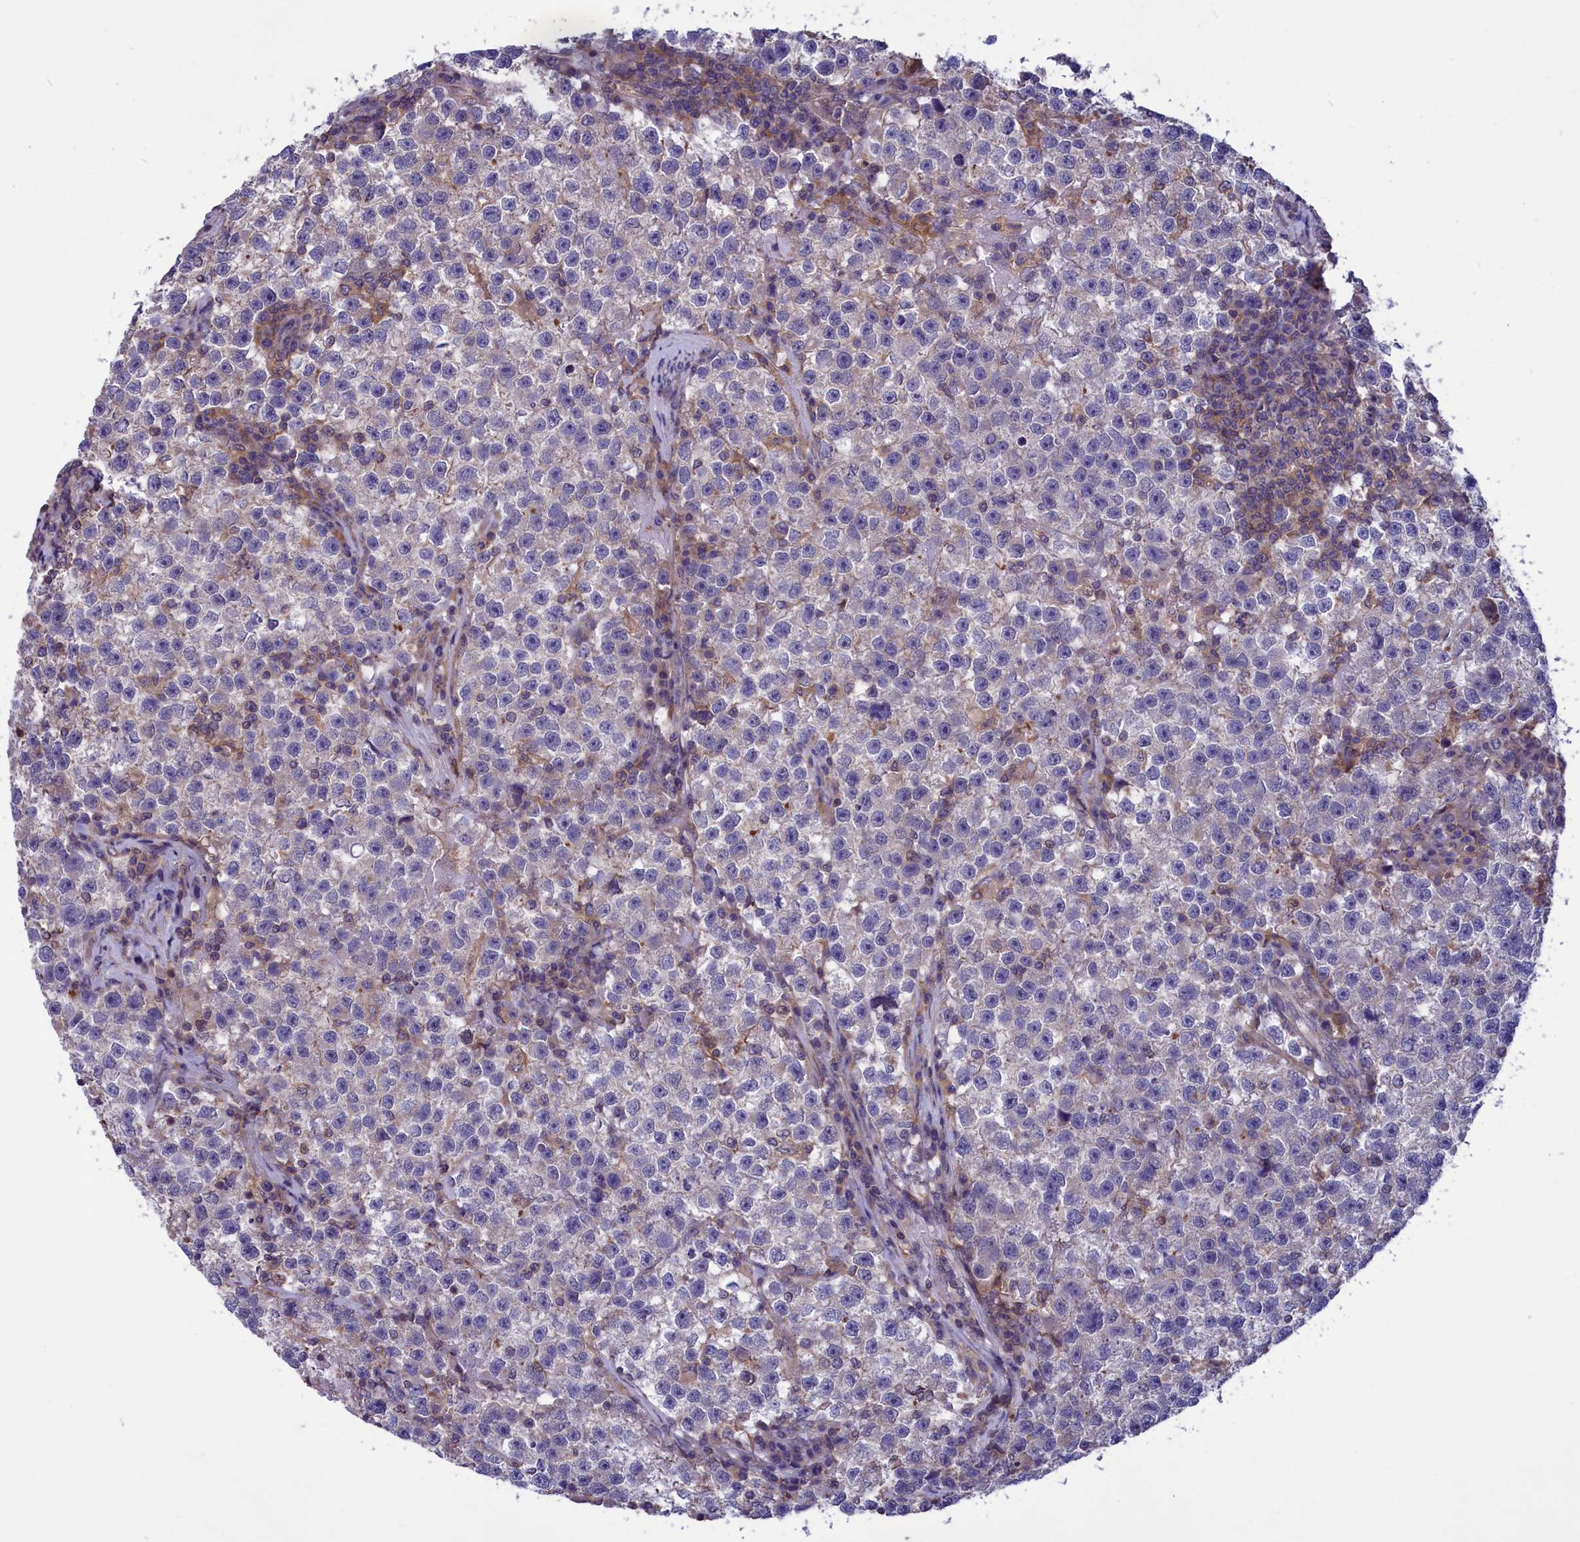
{"staining": {"intensity": "negative", "quantity": "none", "location": "none"}, "tissue": "testis cancer", "cell_type": "Tumor cells", "image_type": "cancer", "snomed": [{"axis": "morphology", "description": "Seminoma, NOS"}, {"axis": "topography", "description": "Testis"}], "caption": "This is a photomicrograph of IHC staining of testis cancer, which shows no expression in tumor cells.", "gene": "AMDHD2", "patient": {"sex": "male", "age": 22}}